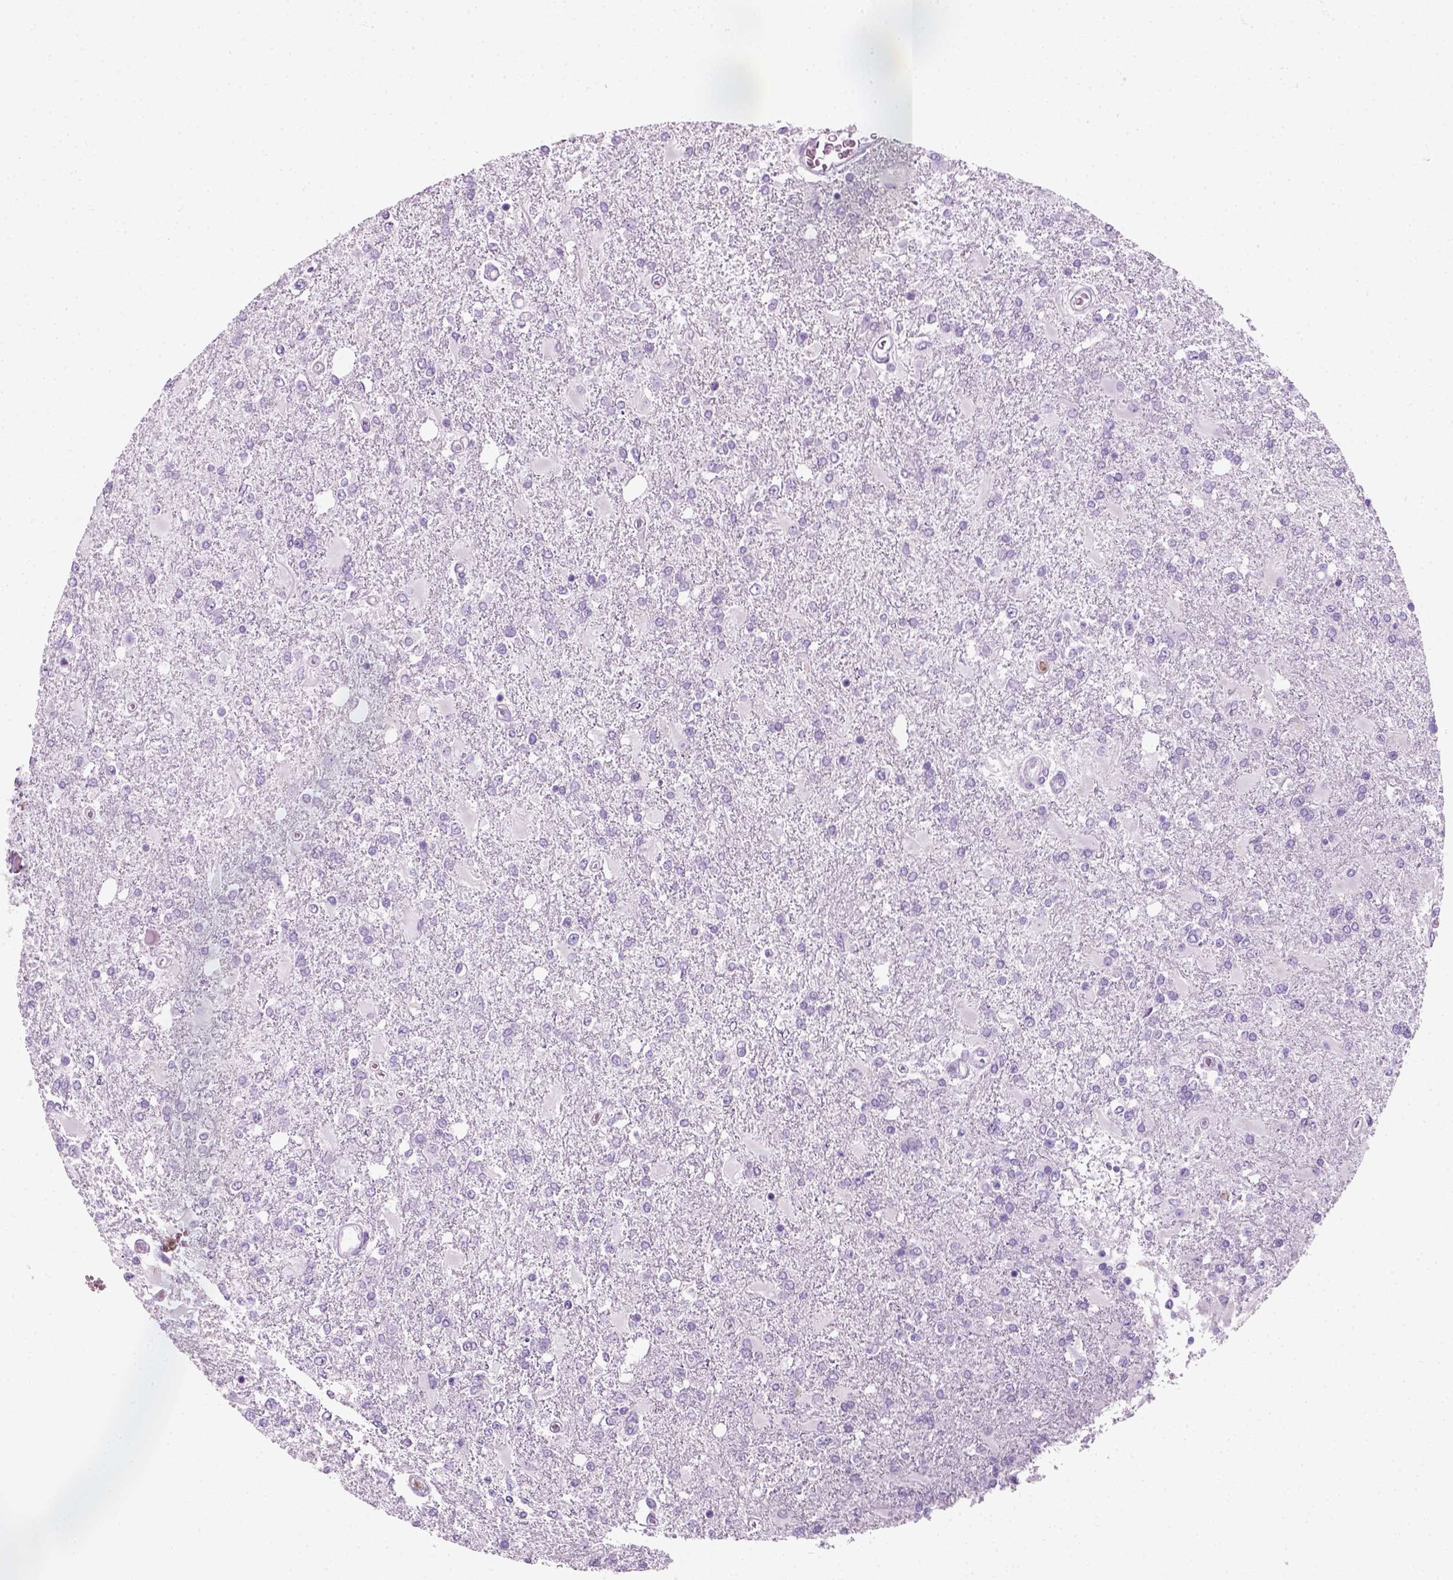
{"staining": {"intensity": "negative", "quantity": "none", "location": "none"}, "tissue": "glioma", "cell_type": "Tumor cells", "image_type": "cancer", "snomed": [{"axis": "morphology", "description": "Glioma, malignant, High grade"}, {"axis": "topography", "description": "Cerebral cortex"}], "caption": "Immunohistochemistry photomicrograph of neoplastic tissue: human glioma stained with DAB shows no significant protein staining in tumor cells.", "gene": "IL4", "patient": {"sex": "male", "age": 79}}